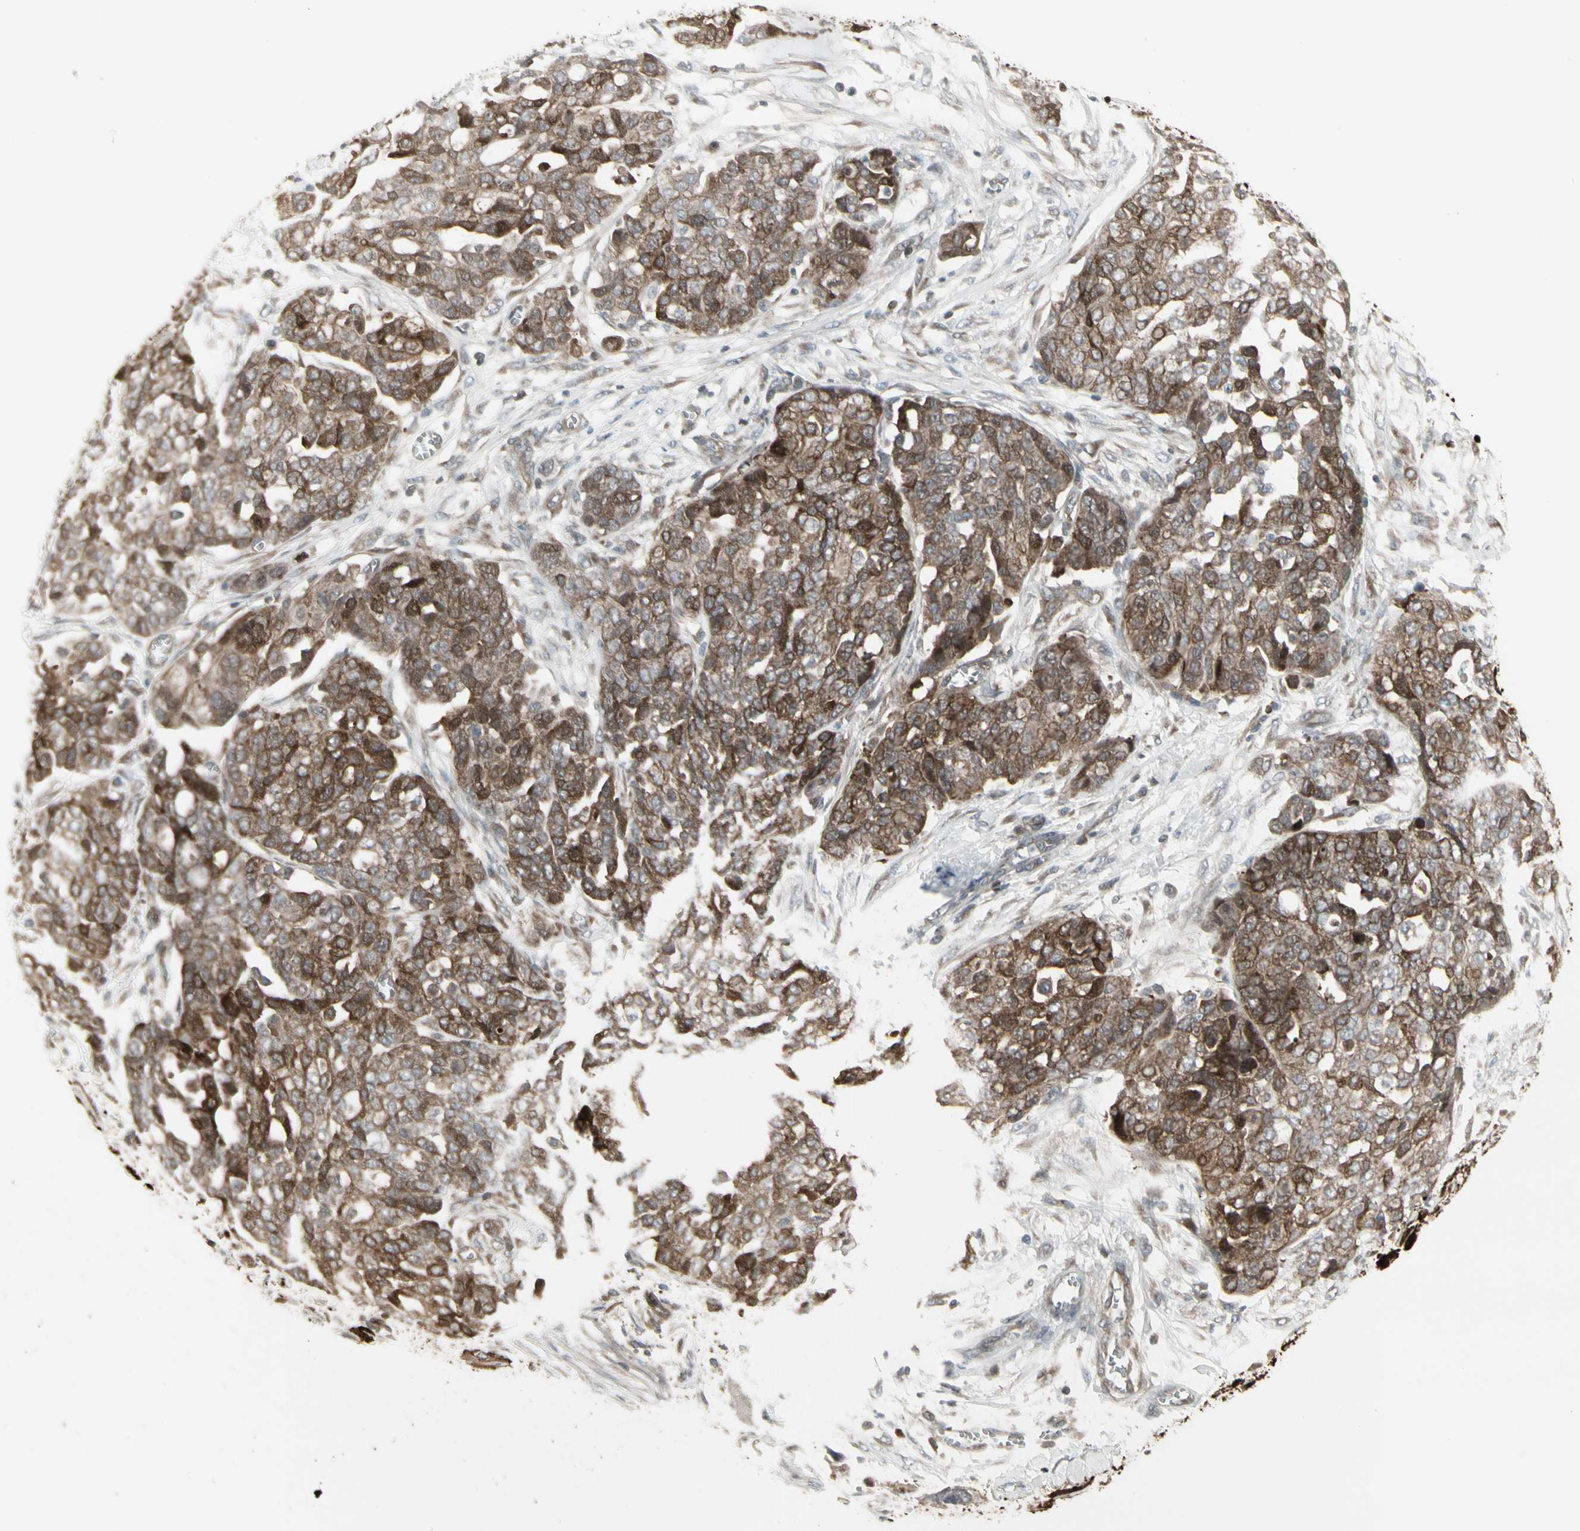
{"staining": {"intensity": "strong", "quantity": ">75%", "location": "cytoplasmic/membranous"}, "tissue": "ovarian cancer", "cell_type": "Tumor cells", "image_type": "cancer", "snomed": [{"axis": "morphology", "description": "Cystadenocarcinoma, serous, NOS"}, {"axis": "topography", "description": "Soft tissue"}, {"axis": "topography", "description": "Ovary"}], "caption": "Serous cystadenocarcinoma (ovarian) stained with a protein marker displays strong staining in tumor cells.", "gene": "IGFBP6", "patient": {"sex": "female", "age": 57}}